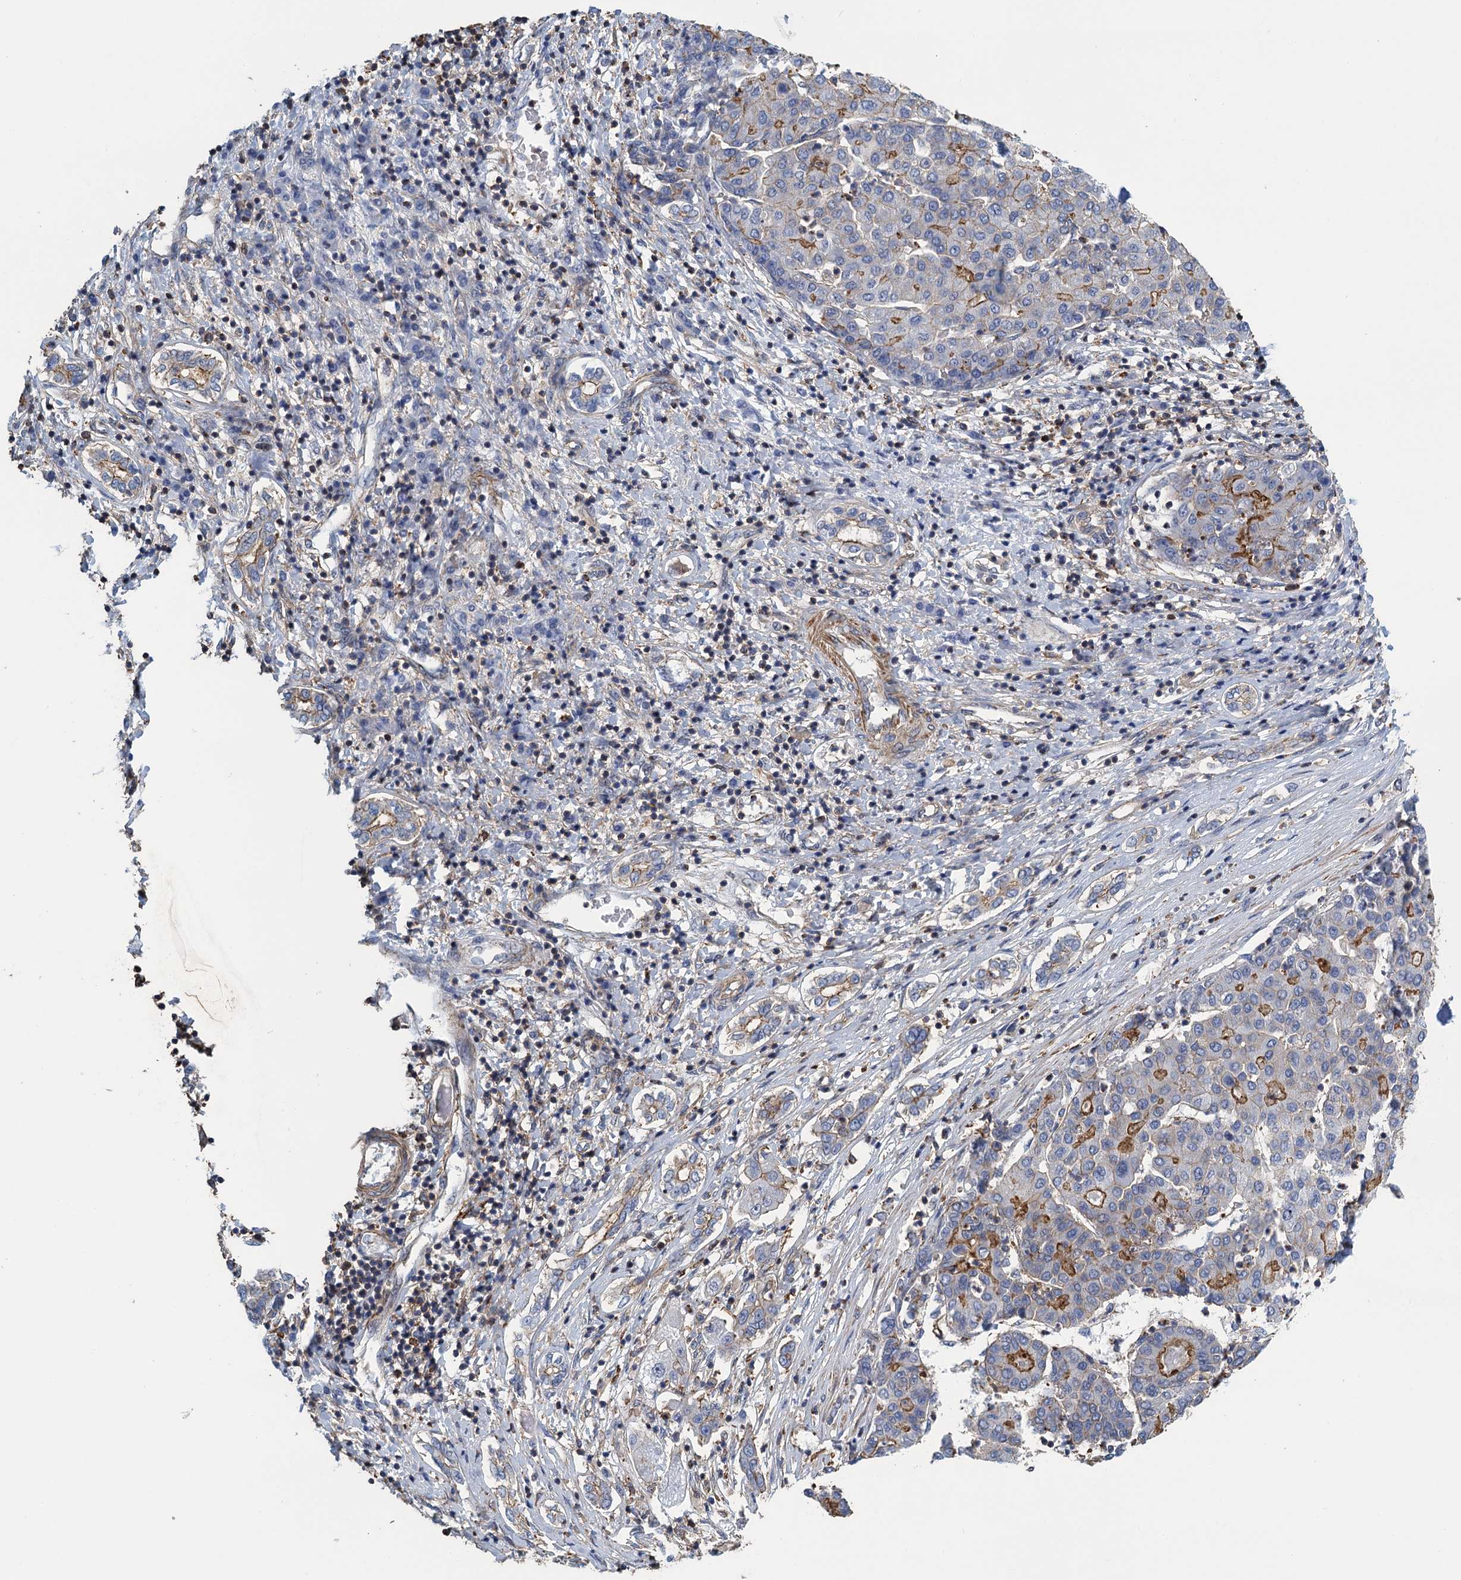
{"staining": {"intensity": "moderate", "quantity": "<25%", "location": "cytoplasmic/membranous"}, "tissue": "liver cancer", "cell_type": "Tumor cells", "image_type": "cancer", "snomed": [{"axis": "morphology", "description": "Carcinoma, Hepatocellular, NOS"}, {"axis": "topography", "description": "Liver"}], "caption": "Liver cancer stained with DAB (3,3'-diaminobenzidine) IHC reveals low levels of moderate cytoplasmic/membranous positivity in about <25% of tumor cells.", "gene": "PROSER2", "patient": {"sex": "male", "age": 65}}